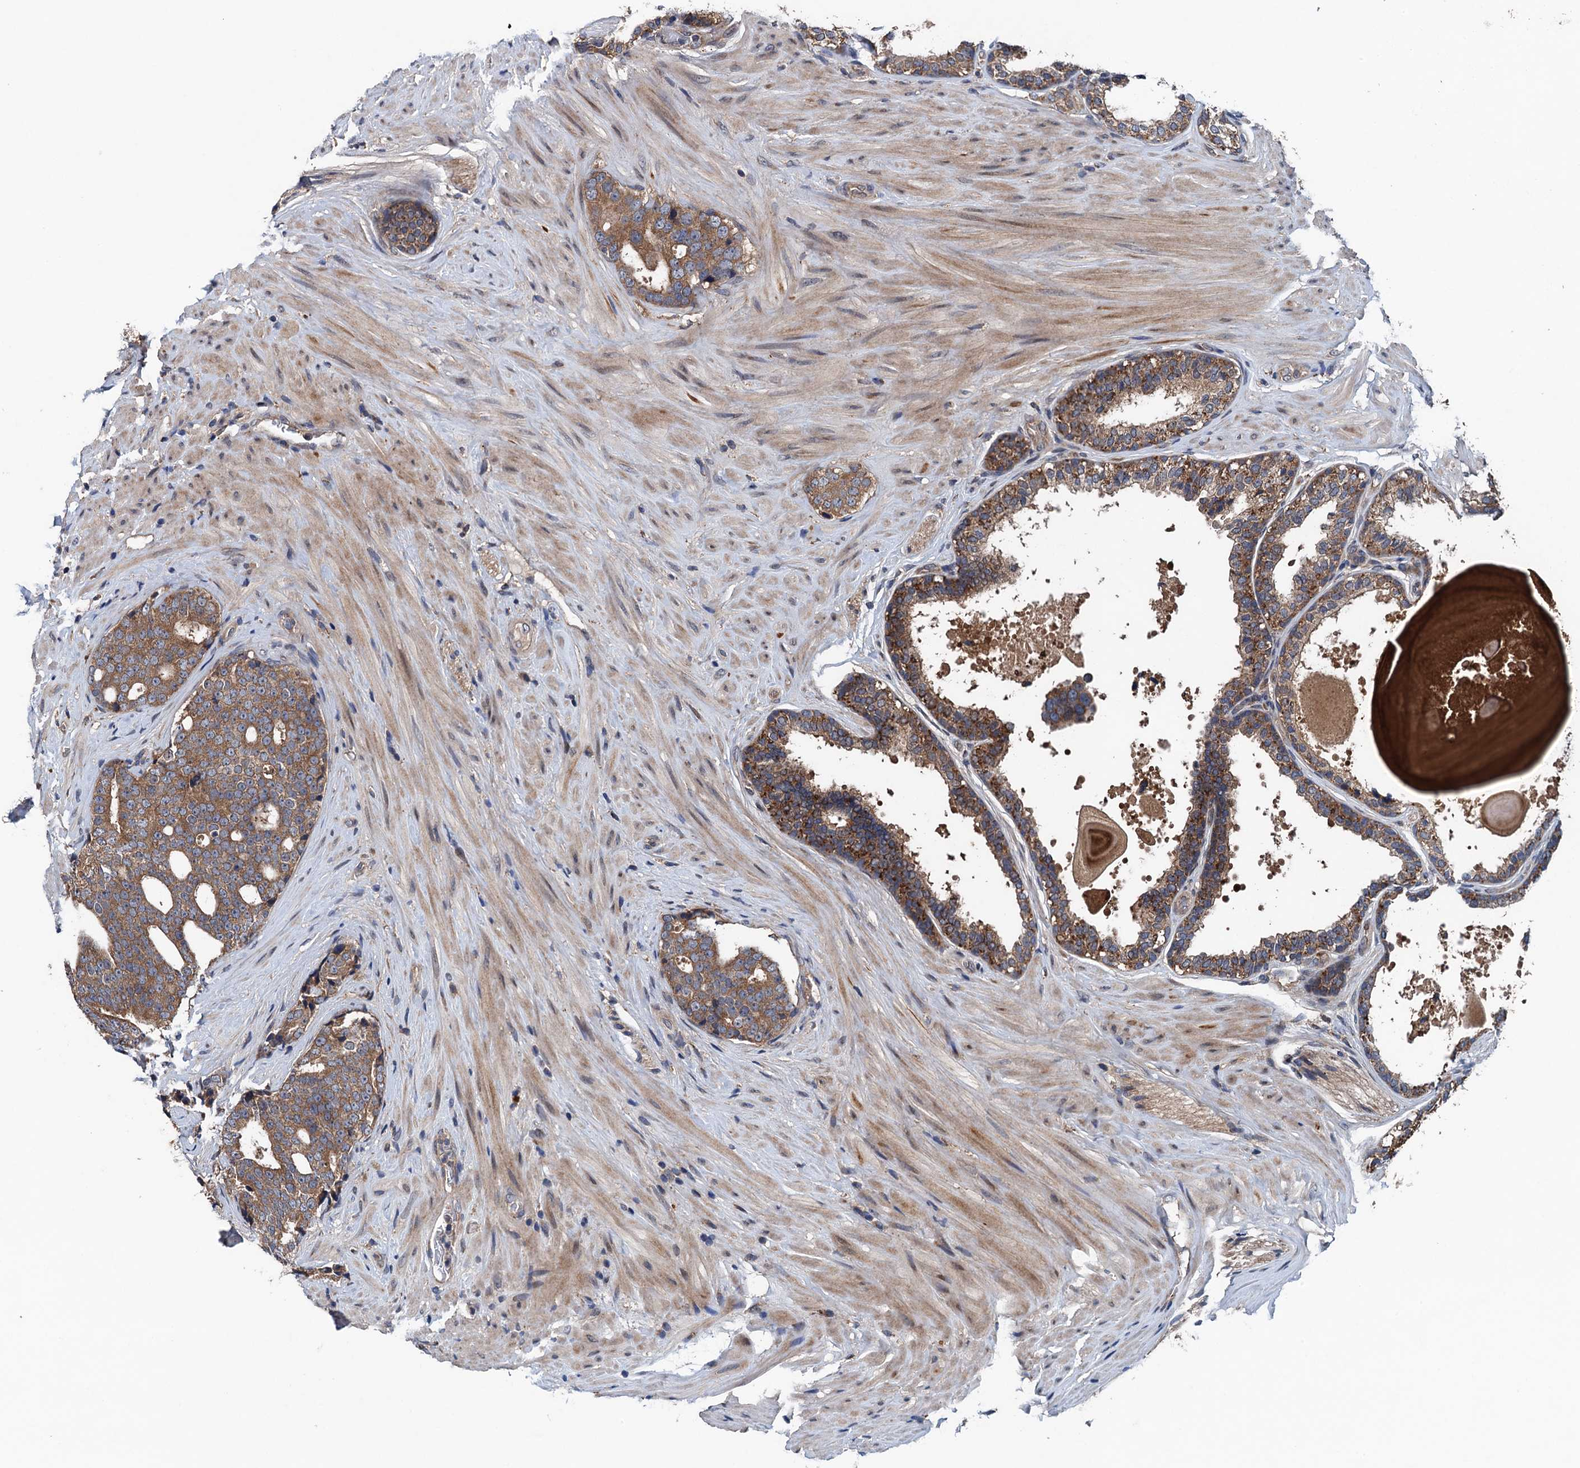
{"staining": {"intensity": "moderate", "quantity": ">75%", "location": "cytoplasmic/membranous"}, "tissue": "prostate cancer", "cell_type": "Tumor cells", "image_type": "cancer", "snomed": [{"axis": "morphology", "description": "Adenocarcinoma, High grade"}, {"axis": "topography", "description": "Prostate"}], "caption": "Prostate cancer stained with DAB (3,3'-diaminobenzidine) immunohistochemistry (IHC) displays medium levels of moderate cytoplasmic/membranous positivity in about >75% of tumor cells.", "gene": "BLTP3B", "patient": {"sex": "male", "age": 56}}